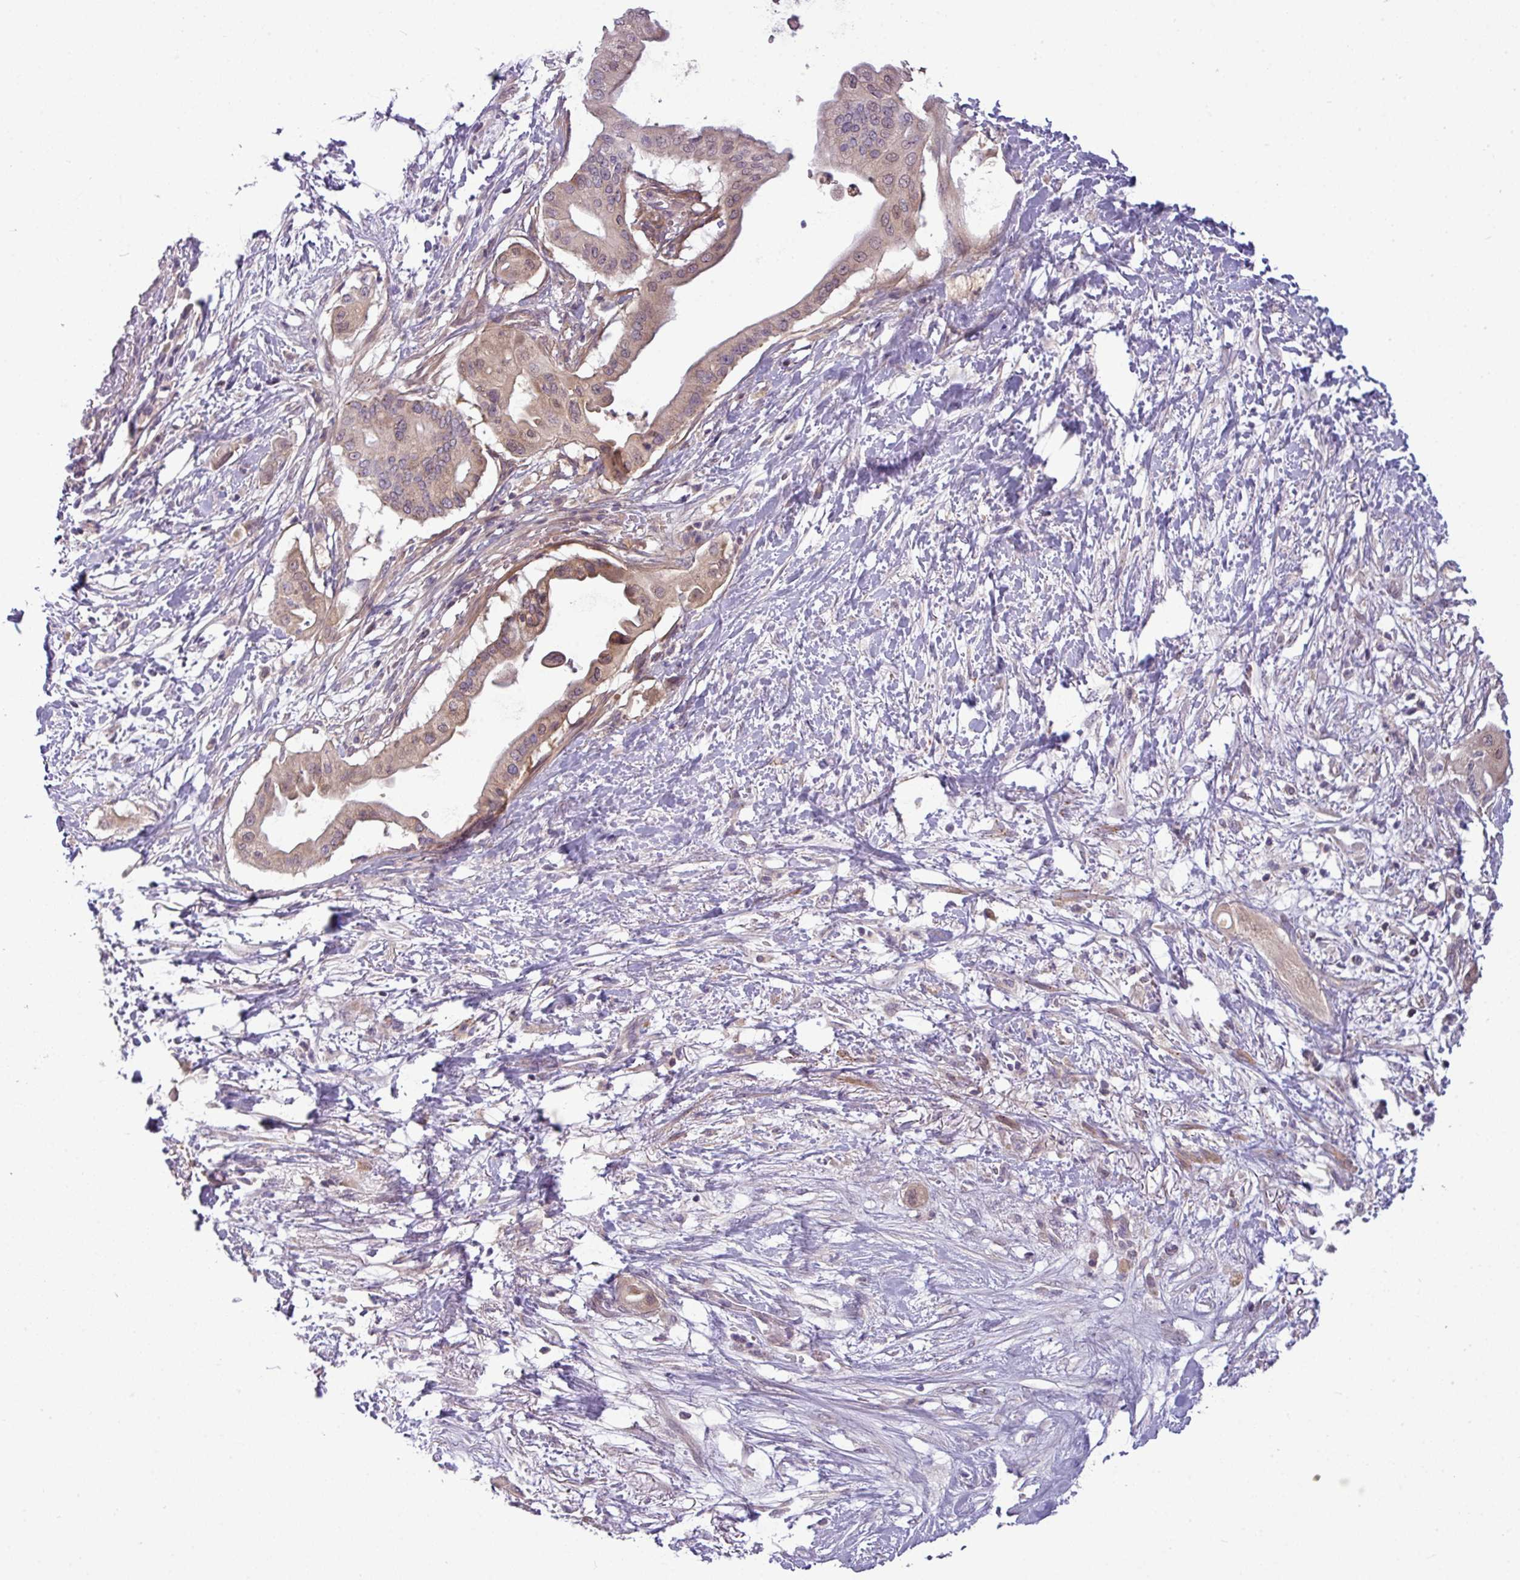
{"staining": {"intensity": "weak", "quantity": "25%-75%", "location": "cytoplasmic/membranous"}, "tissue": "pancreatic cancer", "cell_type": "Tumor cells", "image_type": "cancer", "snomed": [{"axis": "morphology", "description": "Adenocarcinoma, NOS"}, {"axis": "topography", "description": "Pancreas"}], "caption": "Protein expression analysis of pancreatic adenocarcinoma shows weak cytoplasmic/membranous staining in about 25%-75% of tumor cells.", "gene": "ZNF35", "patient": {"sex": "male", "age": 68}}